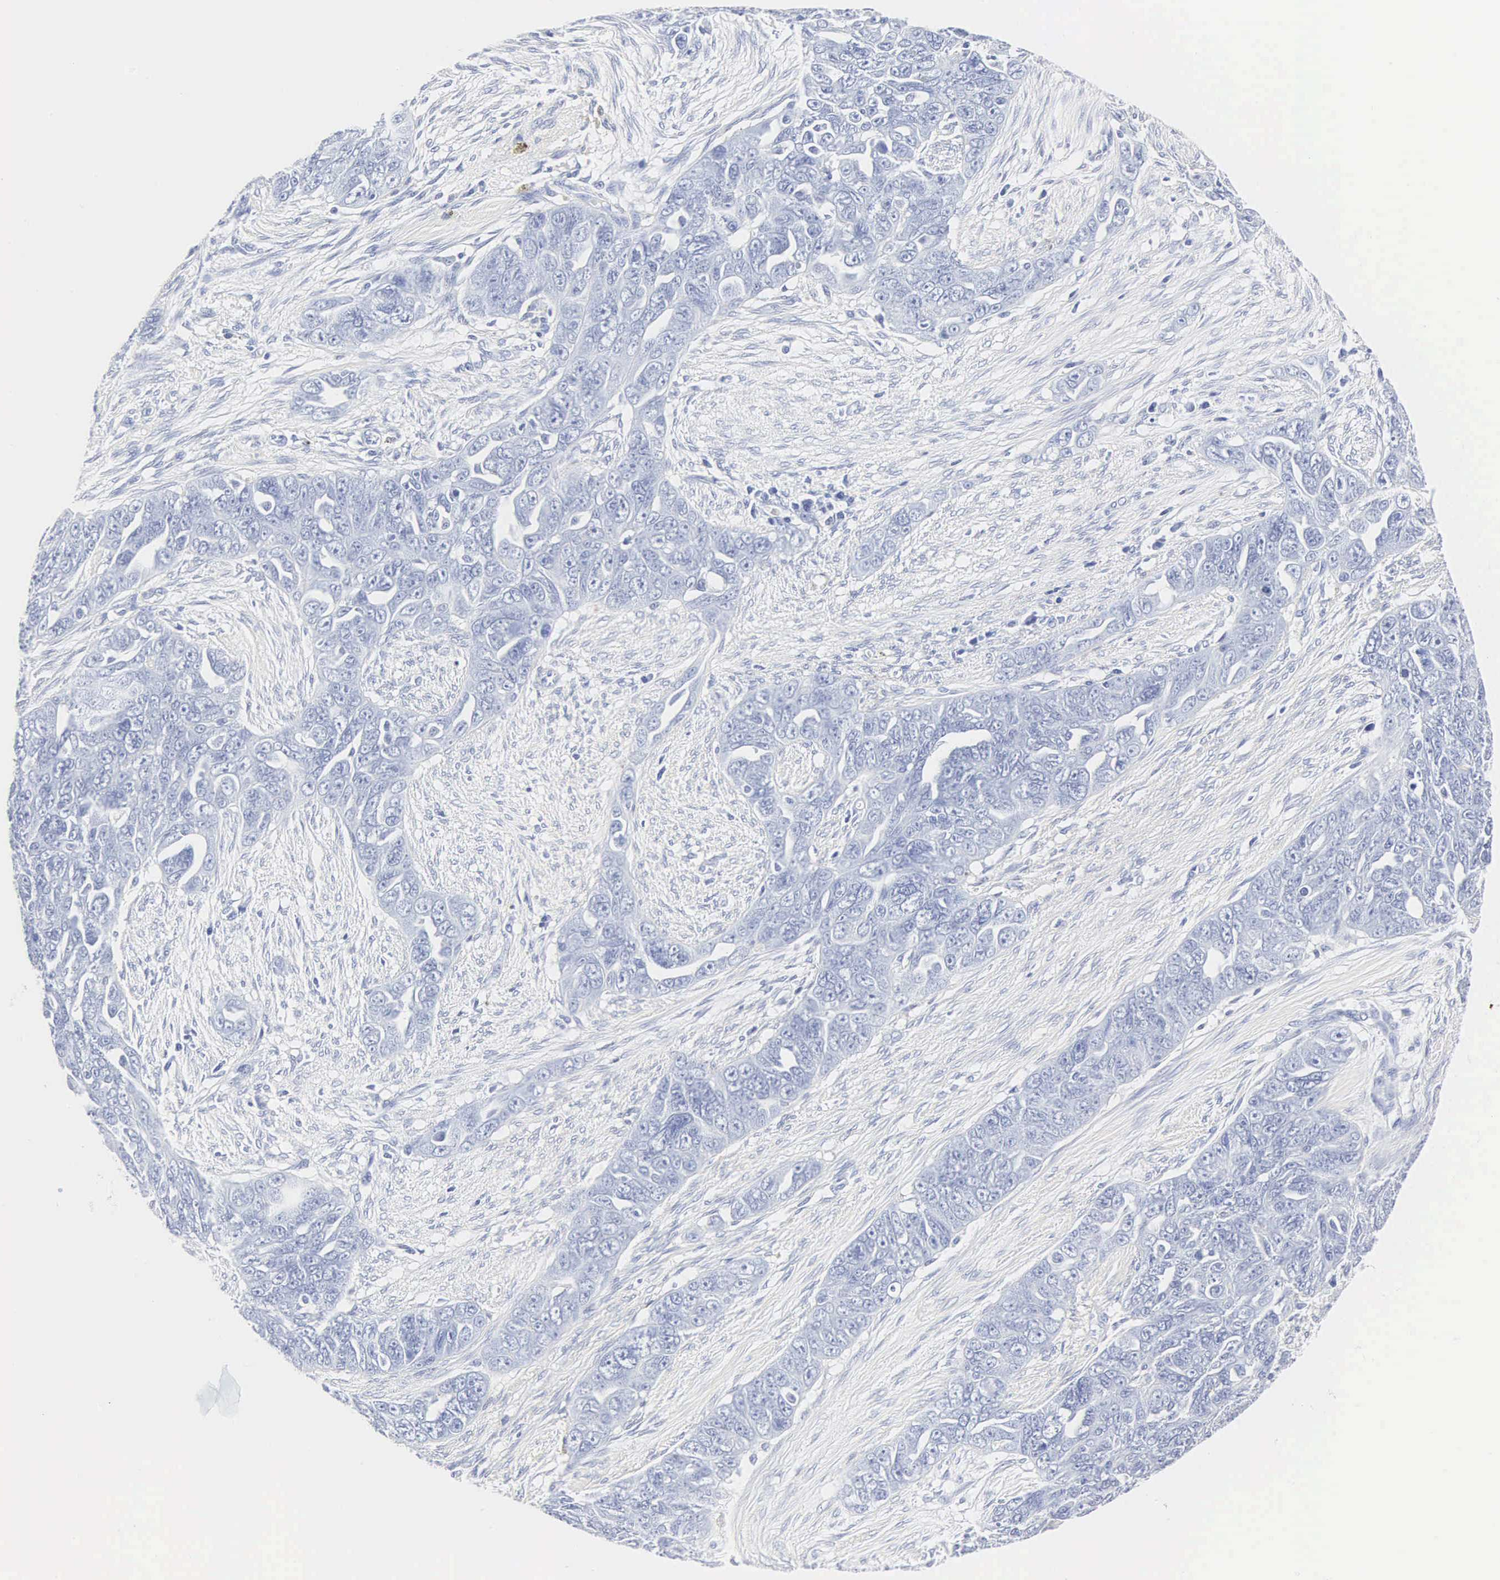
{"staining": {"intensity": "negative", "quantity": "none", "location": "none"}, "tissue": "ovarian cancer", "cell_type": "Tumor cells", "image_type": "cancer", "snomed": [{"axis": "morphology", "description": "Cystadenocarcinoma, serous, NOS"}, {"axis": "topography", "description": "Ovary"}], "caption": "DAB (3,3'-diaminobenzidine) immunohistochemical staining of ovarian cancer shows no significant positivity in tumor cells. Brightfield microscopy of immunohistochemistry stained with DAB (3,3'-diaminobenzidine) (brown) and hematoxylin (blue), captured at high magnification.", "gene": "INS", "patient": {"sex": "female", "age": 63}}